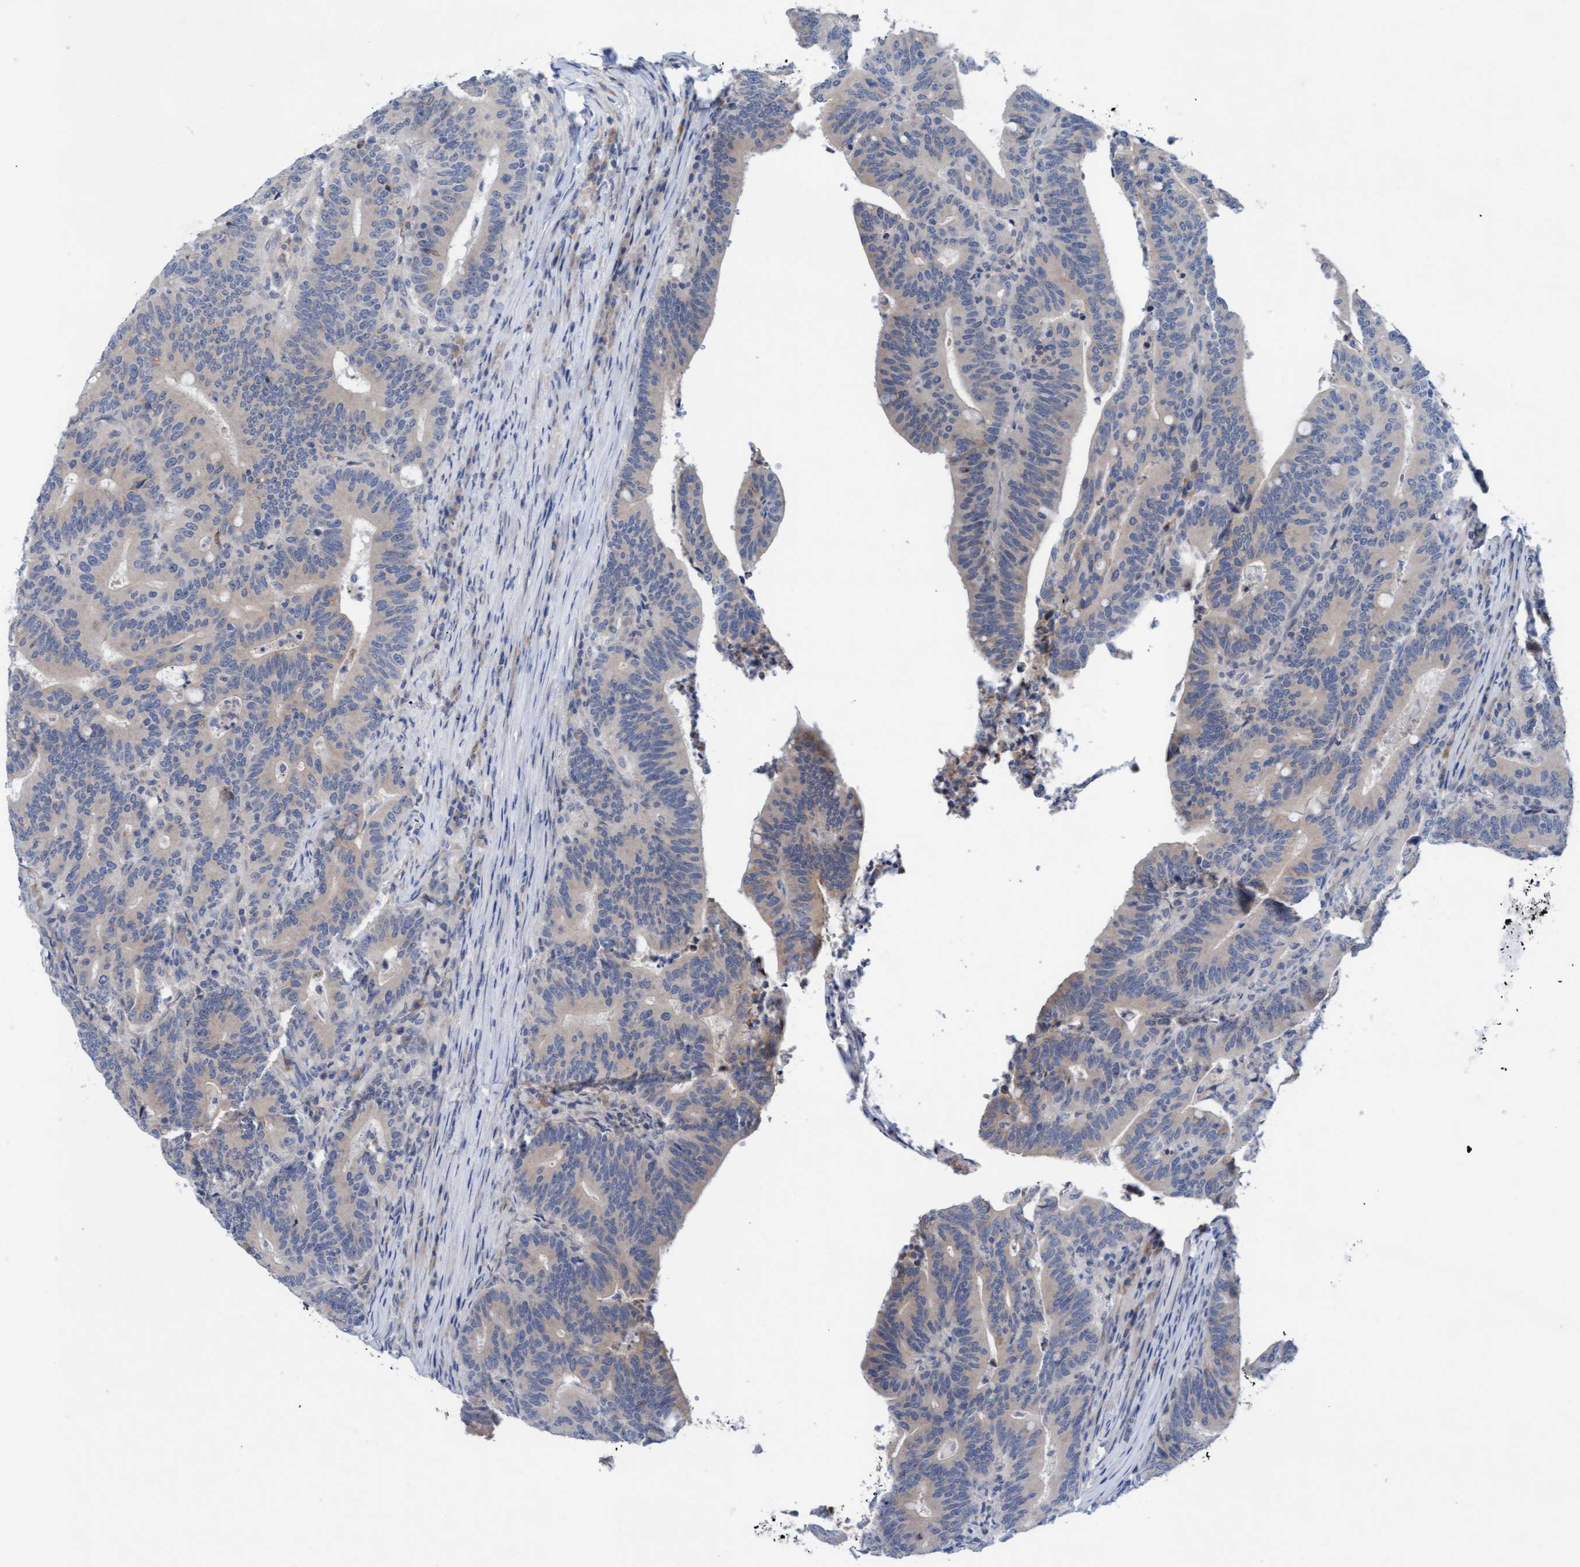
{"staining": {"intensity": "negative", "quantity": "none", "location": "none"}, "tissue": "colorectal cancer", "cell_type": "Tumor cells", "image_type": "cancer", "snomed": [{"axis": "morphology", "description": "Adenocarcinoma, NOS"}, {"axis": "topography", "description": "Colon"}], "caption": "DAB immunohistochemical staining of human colorectal adenocarcinoma demonstrates no significant expression in tumor cells. (DAB immunohistochemistry (IHC) with hematoxylin counter stain).", "gene": "PLCD1", "patient": {"sex": "female", "age": 66}}